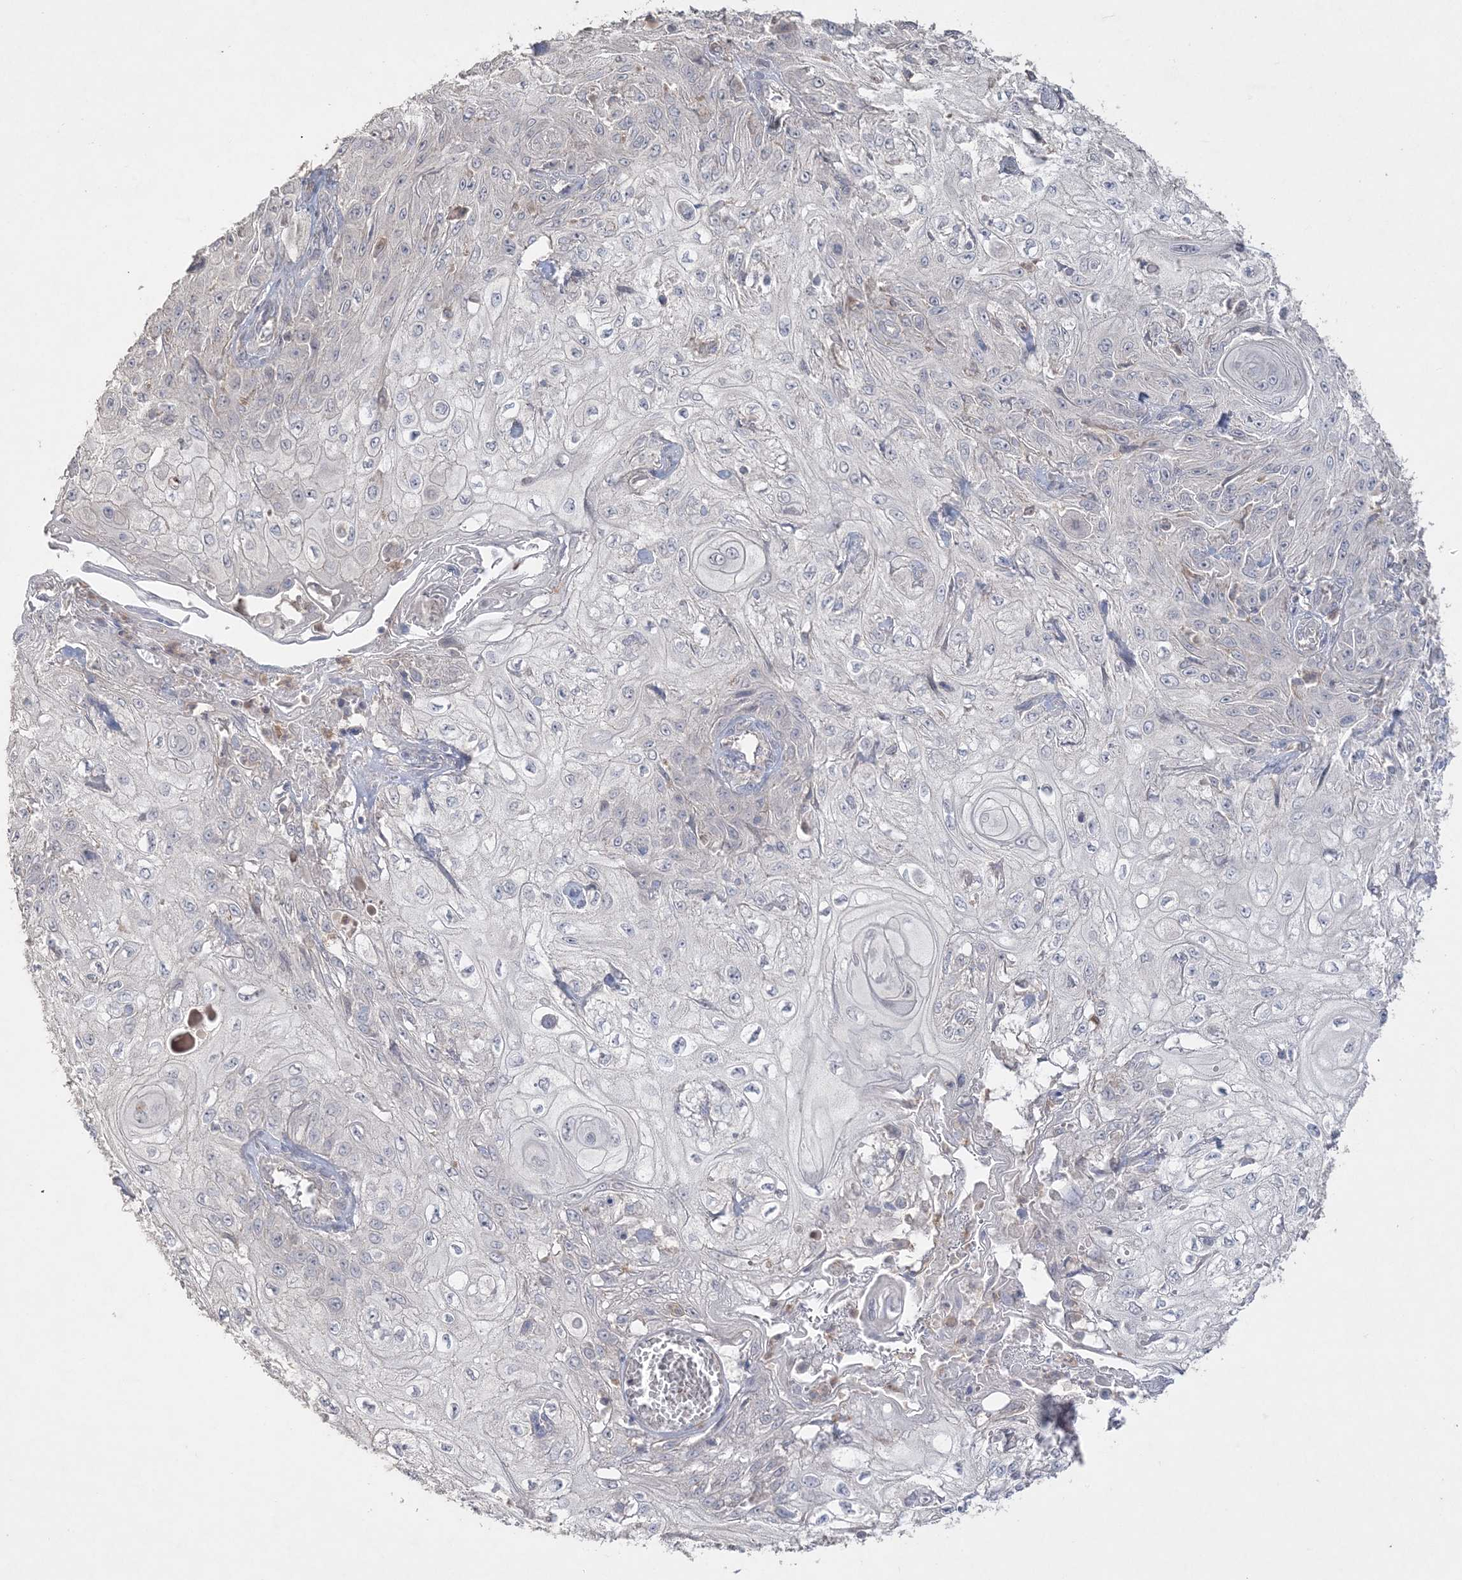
{"staining": {"intensity": "negative", "quantity": "none", "location": "none"}, "tissue": "skin cancer", "cell_type": "Tumor cells", "image_type": "cancer", "snomed": [{"axis": "morphology", "description": "Squamous cell carcinoma, NOS"}, {"axis": "morphology", "description": "Squamous cell carcinoma, metastatic, NOS"}, {"axis": "topography", "description": "Skin"}, {"axis": "topography", "description": "Lymph node"}], "caption": "Immunohistochemistry (IHC) of human skin cancer (squamous cell carcinoma) exhibits no staining in tumor cells.", "gene": "SH3BP4", "patient": {"sex": "male", "age": 75}}